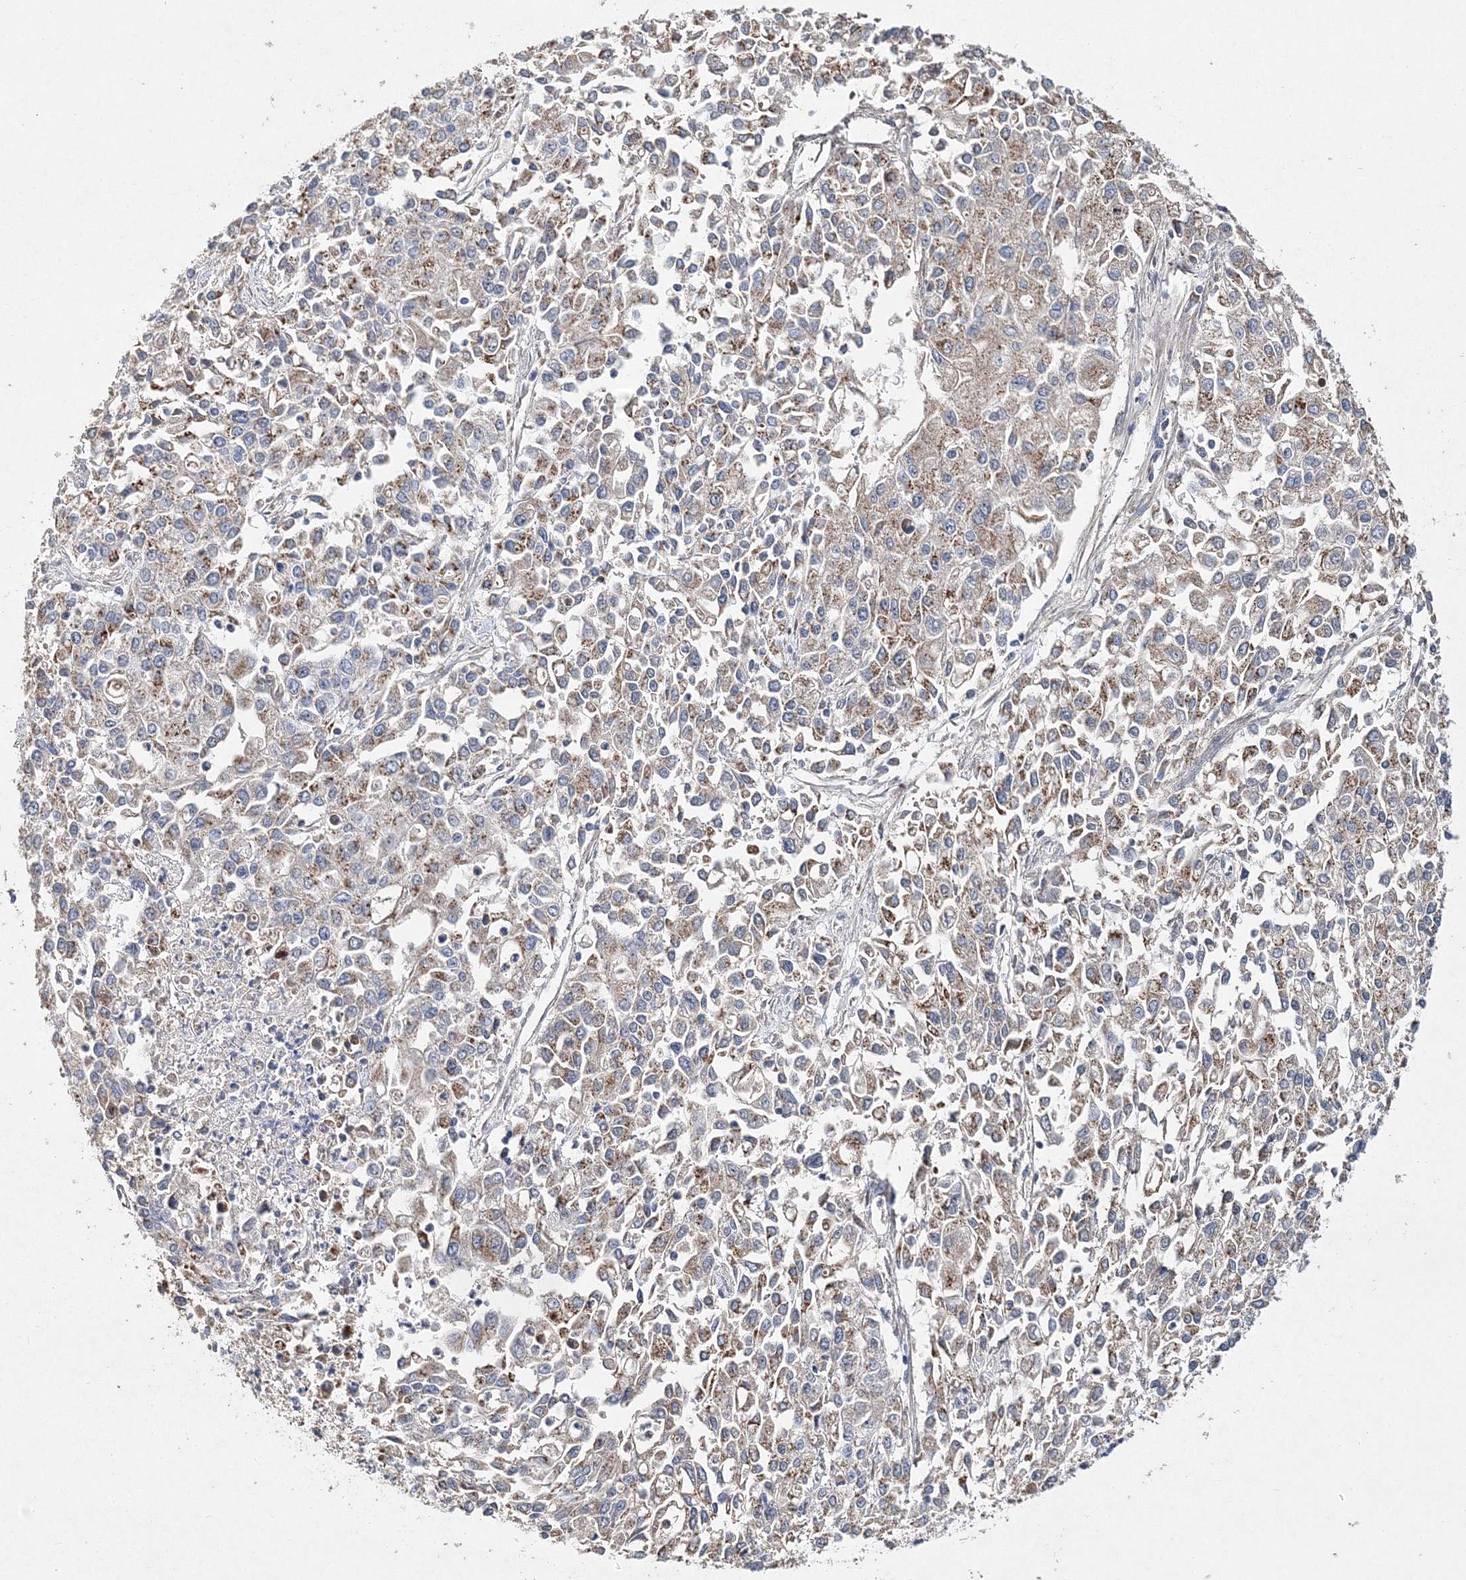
{"staining": {"intensity": "weak", "quantity": ">75%", "location": "cytoplasmic/membranous"}, "tissue": "endometrial cancer", "cell_type": "Tumor cells", "image_type": "cancer", "snomed": [{"axis": "morphology", "description": "Adenocarcinoma, NOS"}, {"axis": "topography", "description": "Endometrium"}], "caption": "High-power microscopy captured an immunohistochemistry micrograph of endometrial cancer (adenocarcinoma), revealing weak cytoplasmic/membranous staining in approximately >75% of tumor cells.", "gene": "GJB5", "patient": {"sex": "female", "age": 49}}